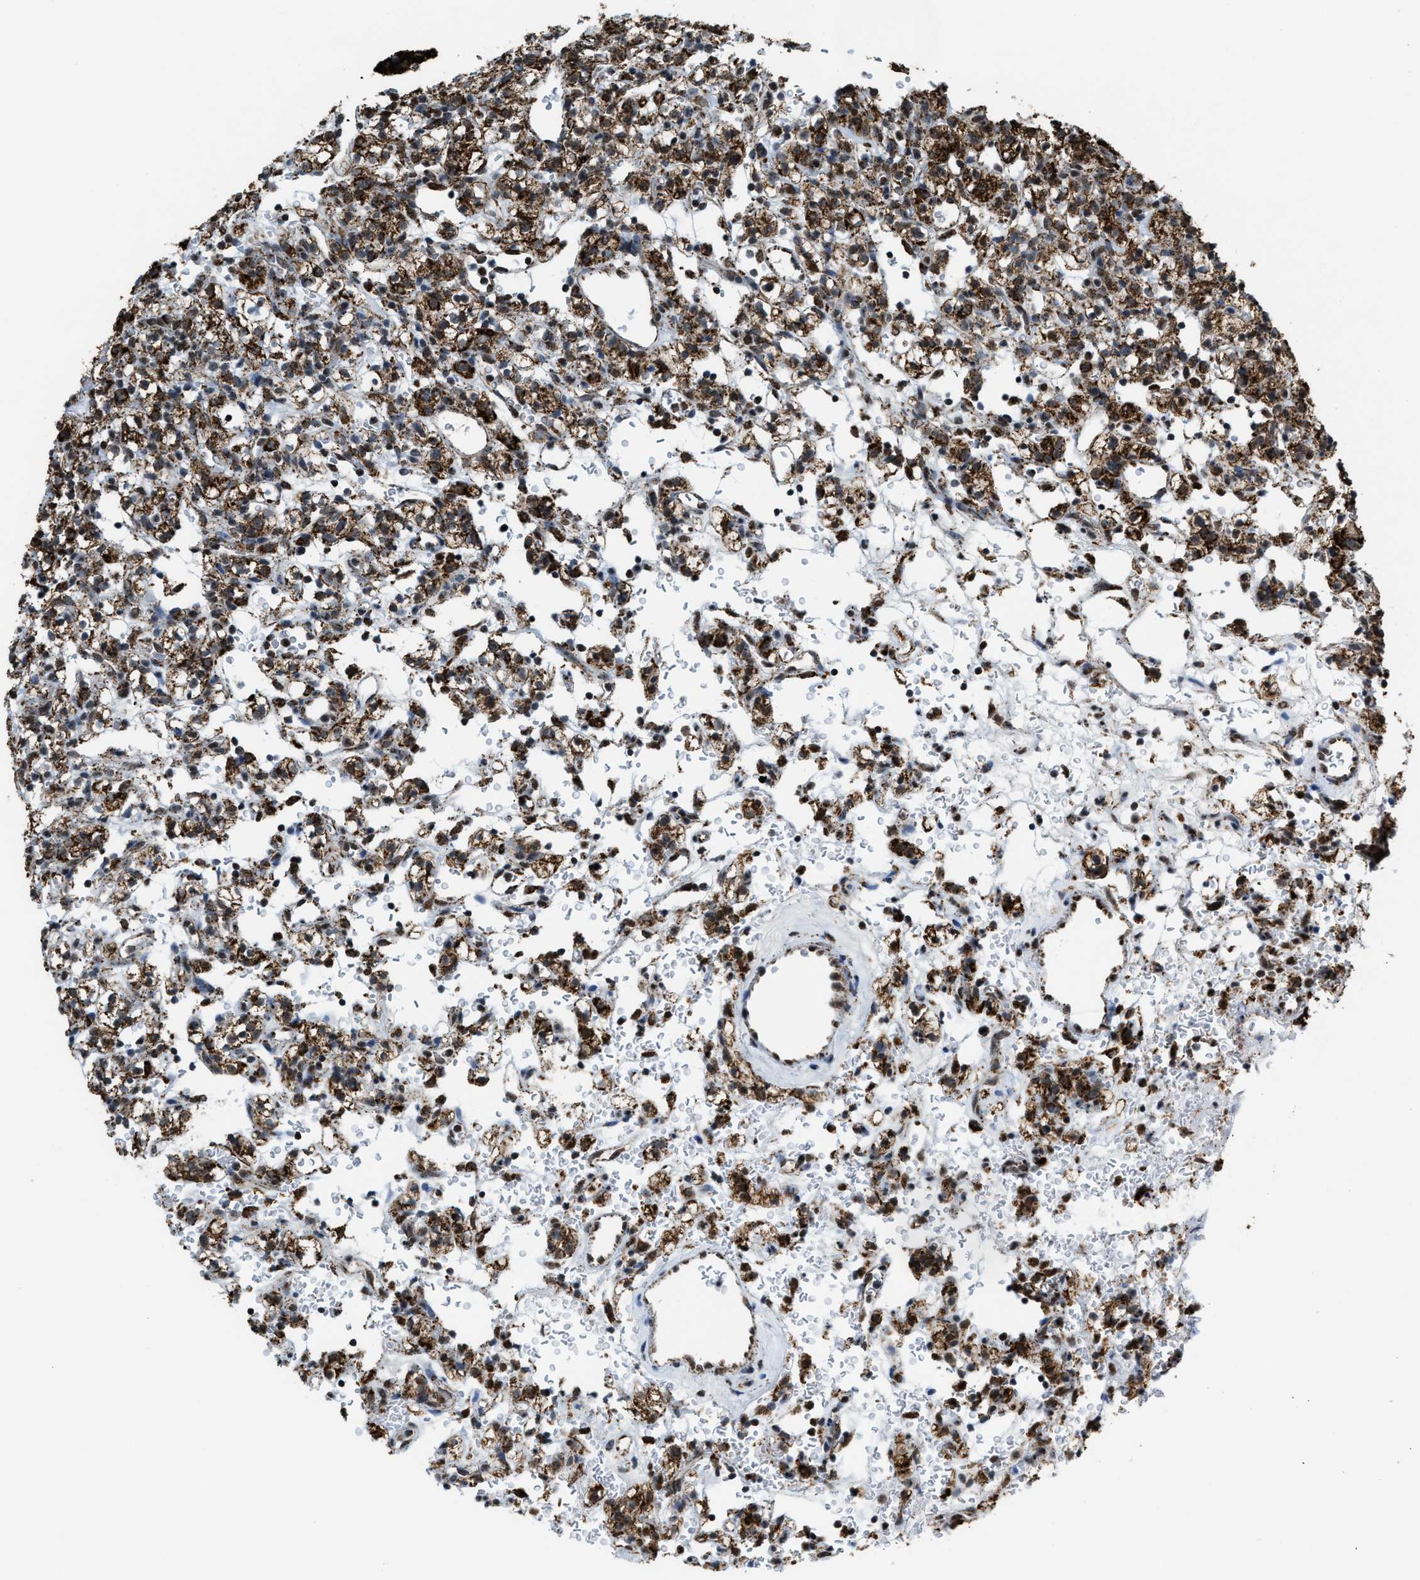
{"staining": {"intensity": "strong", "quantity": ">75%", "location": "cytoplasmic/membranous"}, "tissue": "renal cancer", "cell_type": "Tumor cells", "image_type": "cancer", "snomed": [{"axis": "morphology", "description": "Normal tissue, NOS"}, {"axis": "morphology", "description": "Adenocarcinoma, NOS"}, {"axis": "topography", "description": "Kidney"}], "caption": "Approximately >75% of tumor cells in renal cancer (adenocarcinoma) show strong cytoplasmic/membranous protein expression as visualized by brown immunohistochemical staining.", "gene": "HIBADH", "patient": {"sex": "female", "age": 72}}